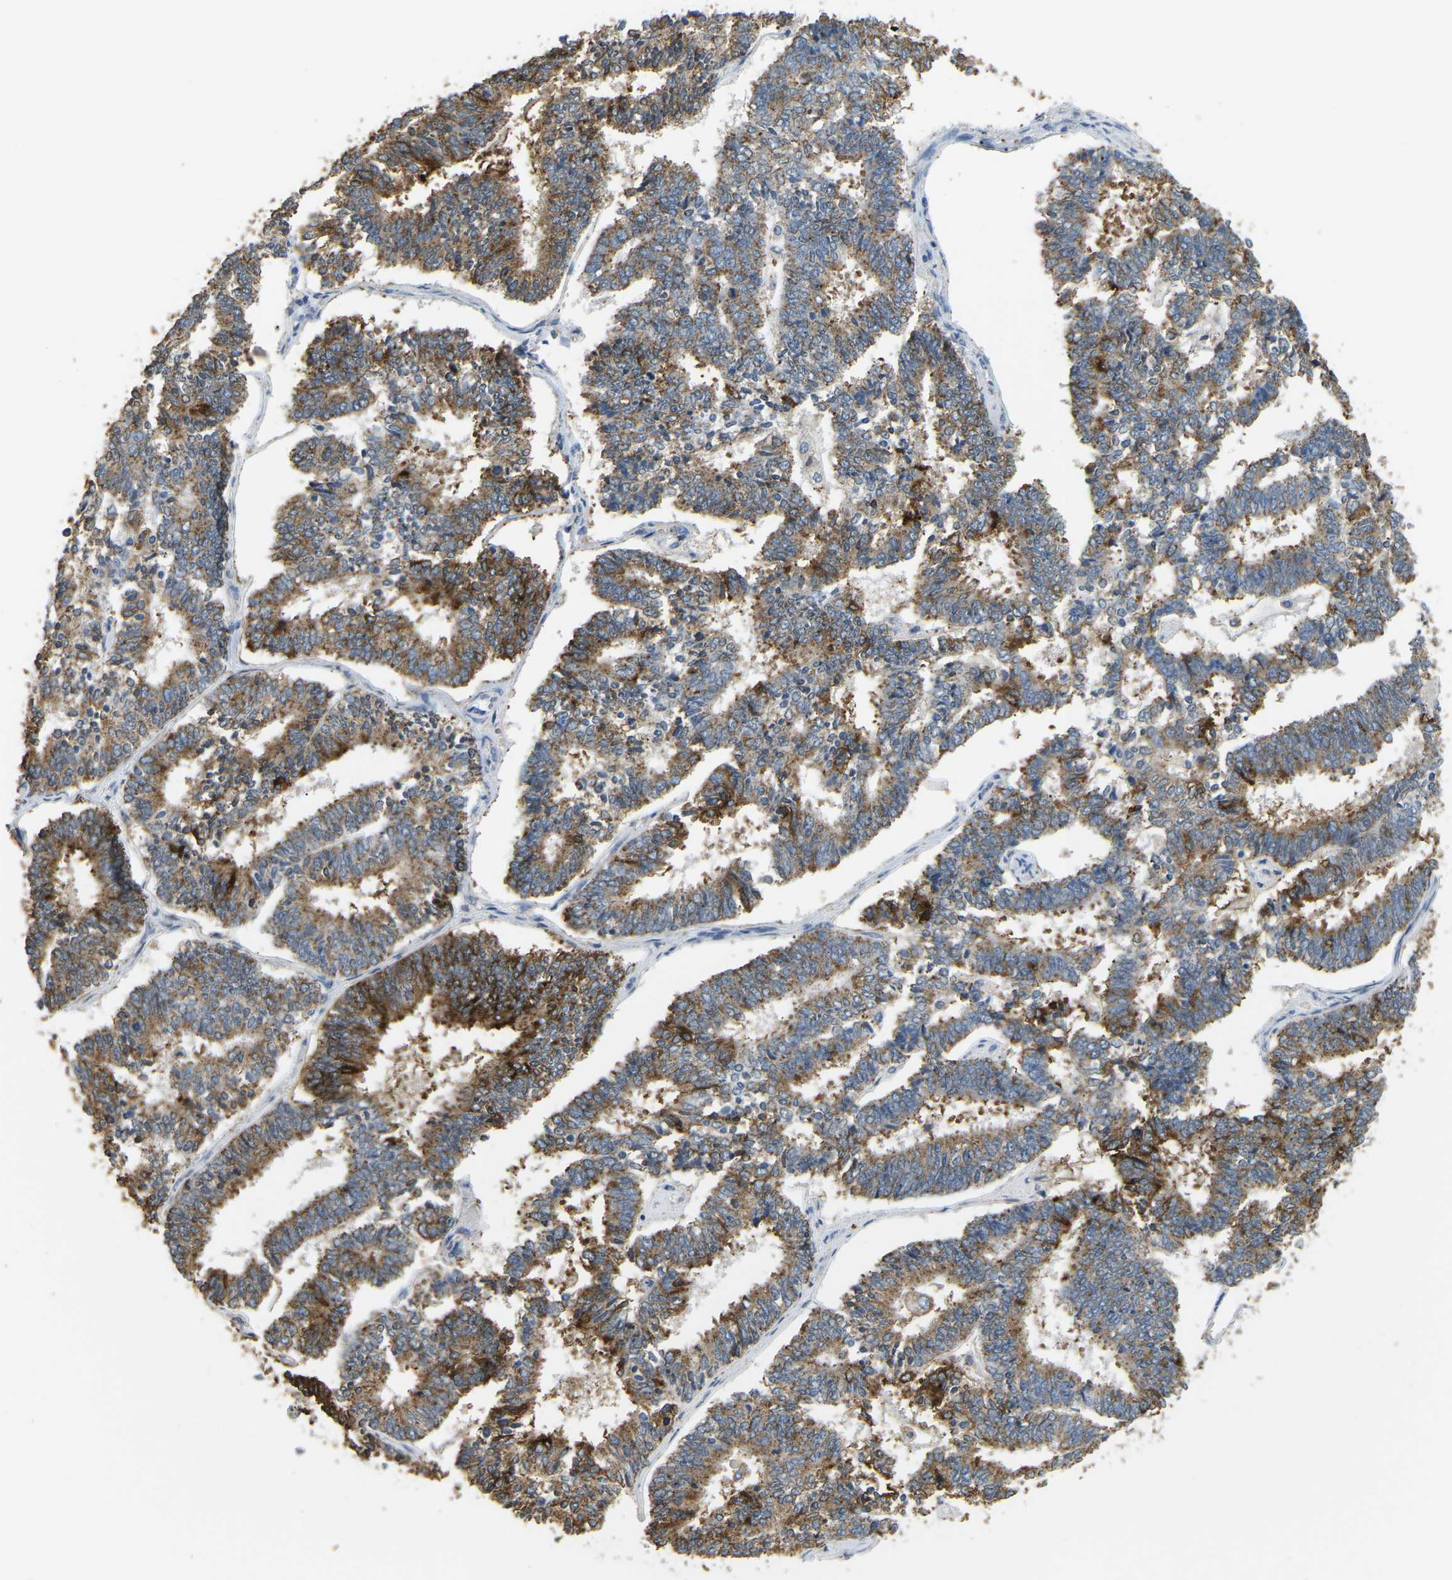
{"staining": {"intensity": "moderate", "quantity": ">75%", "location": "cytoplasmic/membranous"}, "tissue": "endometrial cancer", "cell_type": "Tumor cells", "image_type": "cancer", "snomed": [{"axis": "morphology", "description": "Adenocarcinoma, NOS"}, {"axis": "topography", "description": "Endometrium"}], "caption": "Endometrial adenocarcinoma tissue displays moderate cytoplasmic/membranous expression in approximately >75% of tumor cells, visualized by immunohistochemistry.", "gene": "ADM", "patient": {"sex": "female", "age": 70}}